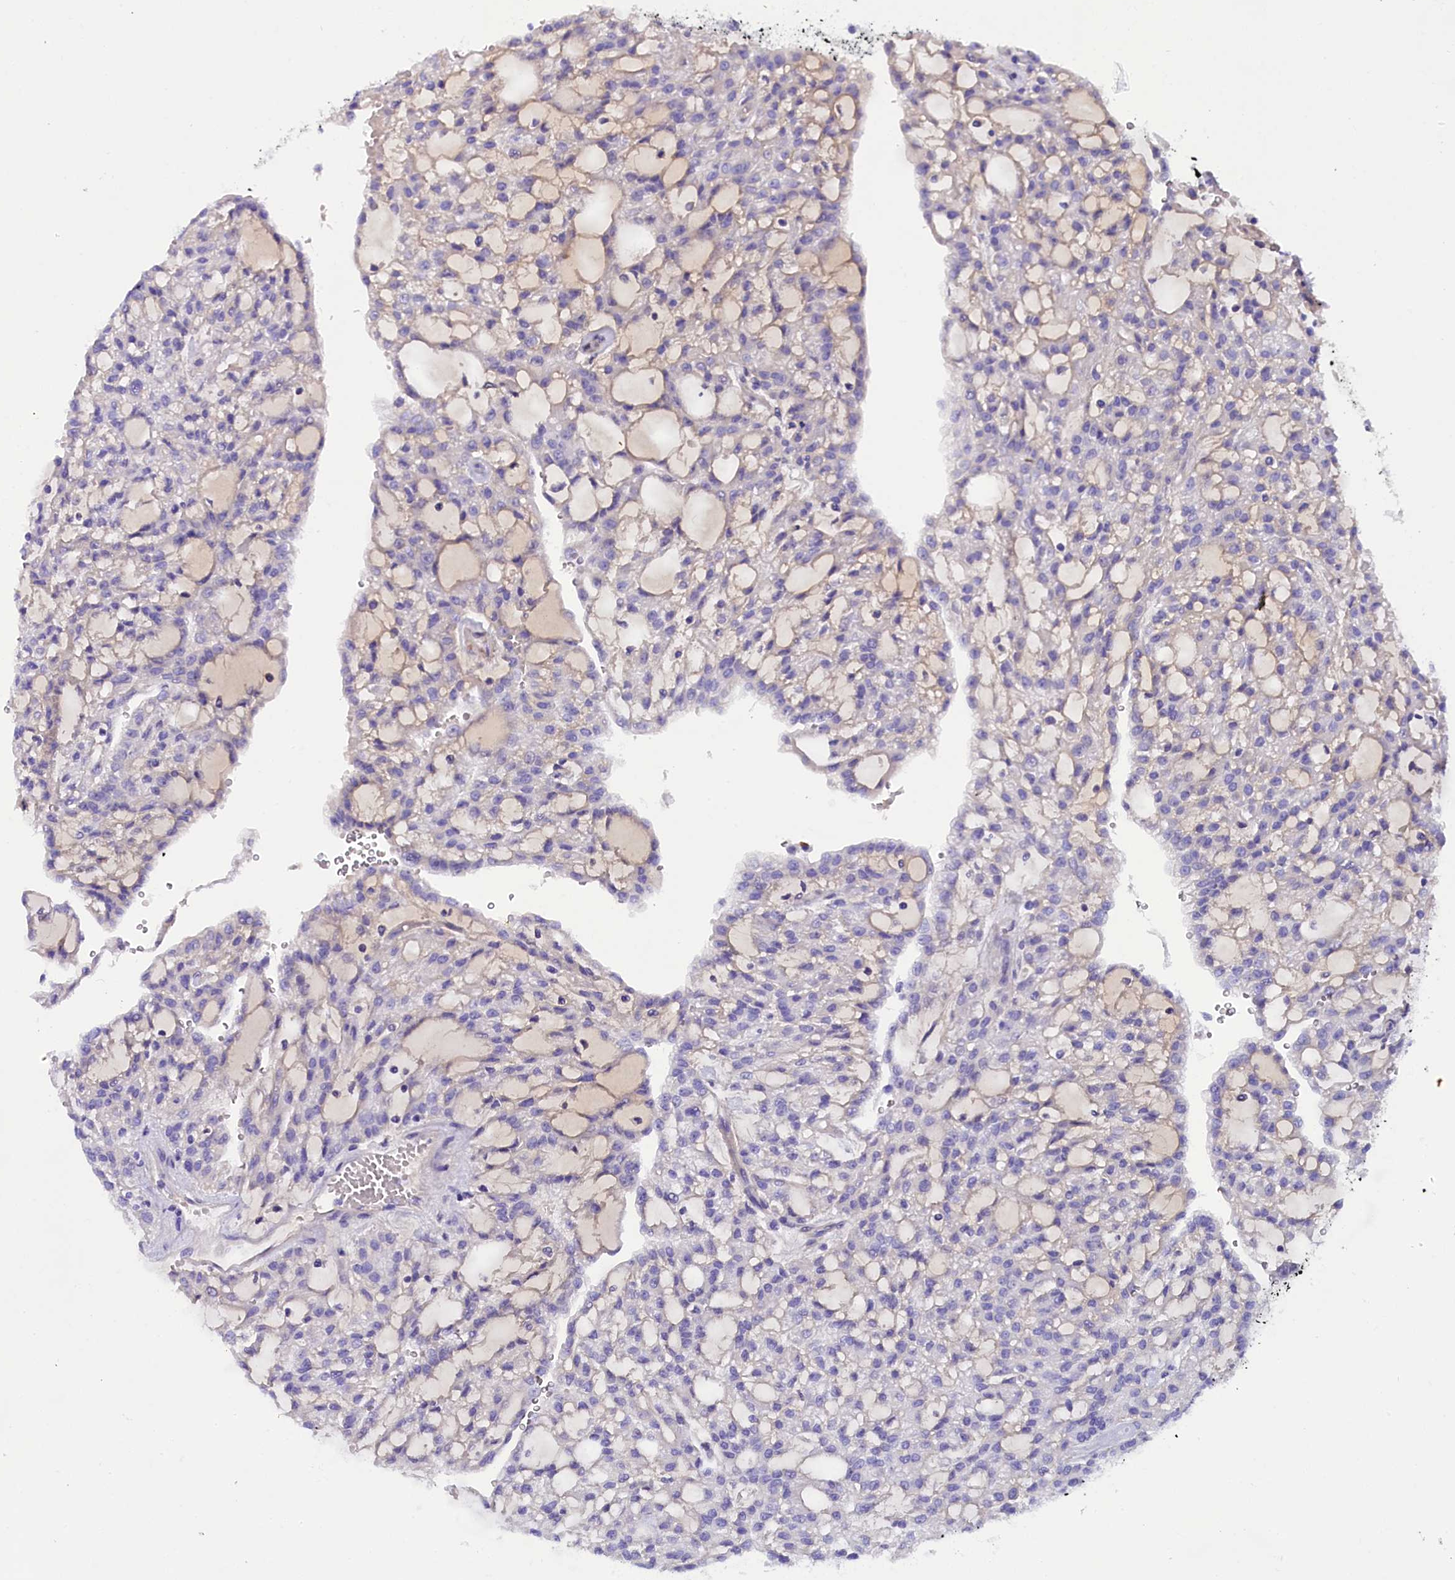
{"staining": {"intensity": "negative", "quantity": "none", "location": "none"}, "tissue": "renal cancer", "cell_type": "Tumor cells", "image_type": "cancer", "snomed": [{"axis": "morphology", "description": "Adenocarcinoma, NOS"}, {"axis": "topography", "description": "Kidney"}], "caption": "Tumor cells are negative for brown protein staining in renal cancer (adenocarcinoma). (Immunohistochemistry, brightfield microscopy, high magnification).", "gene": "SOD3", "patient": {"sex": "male", "age": 63}}